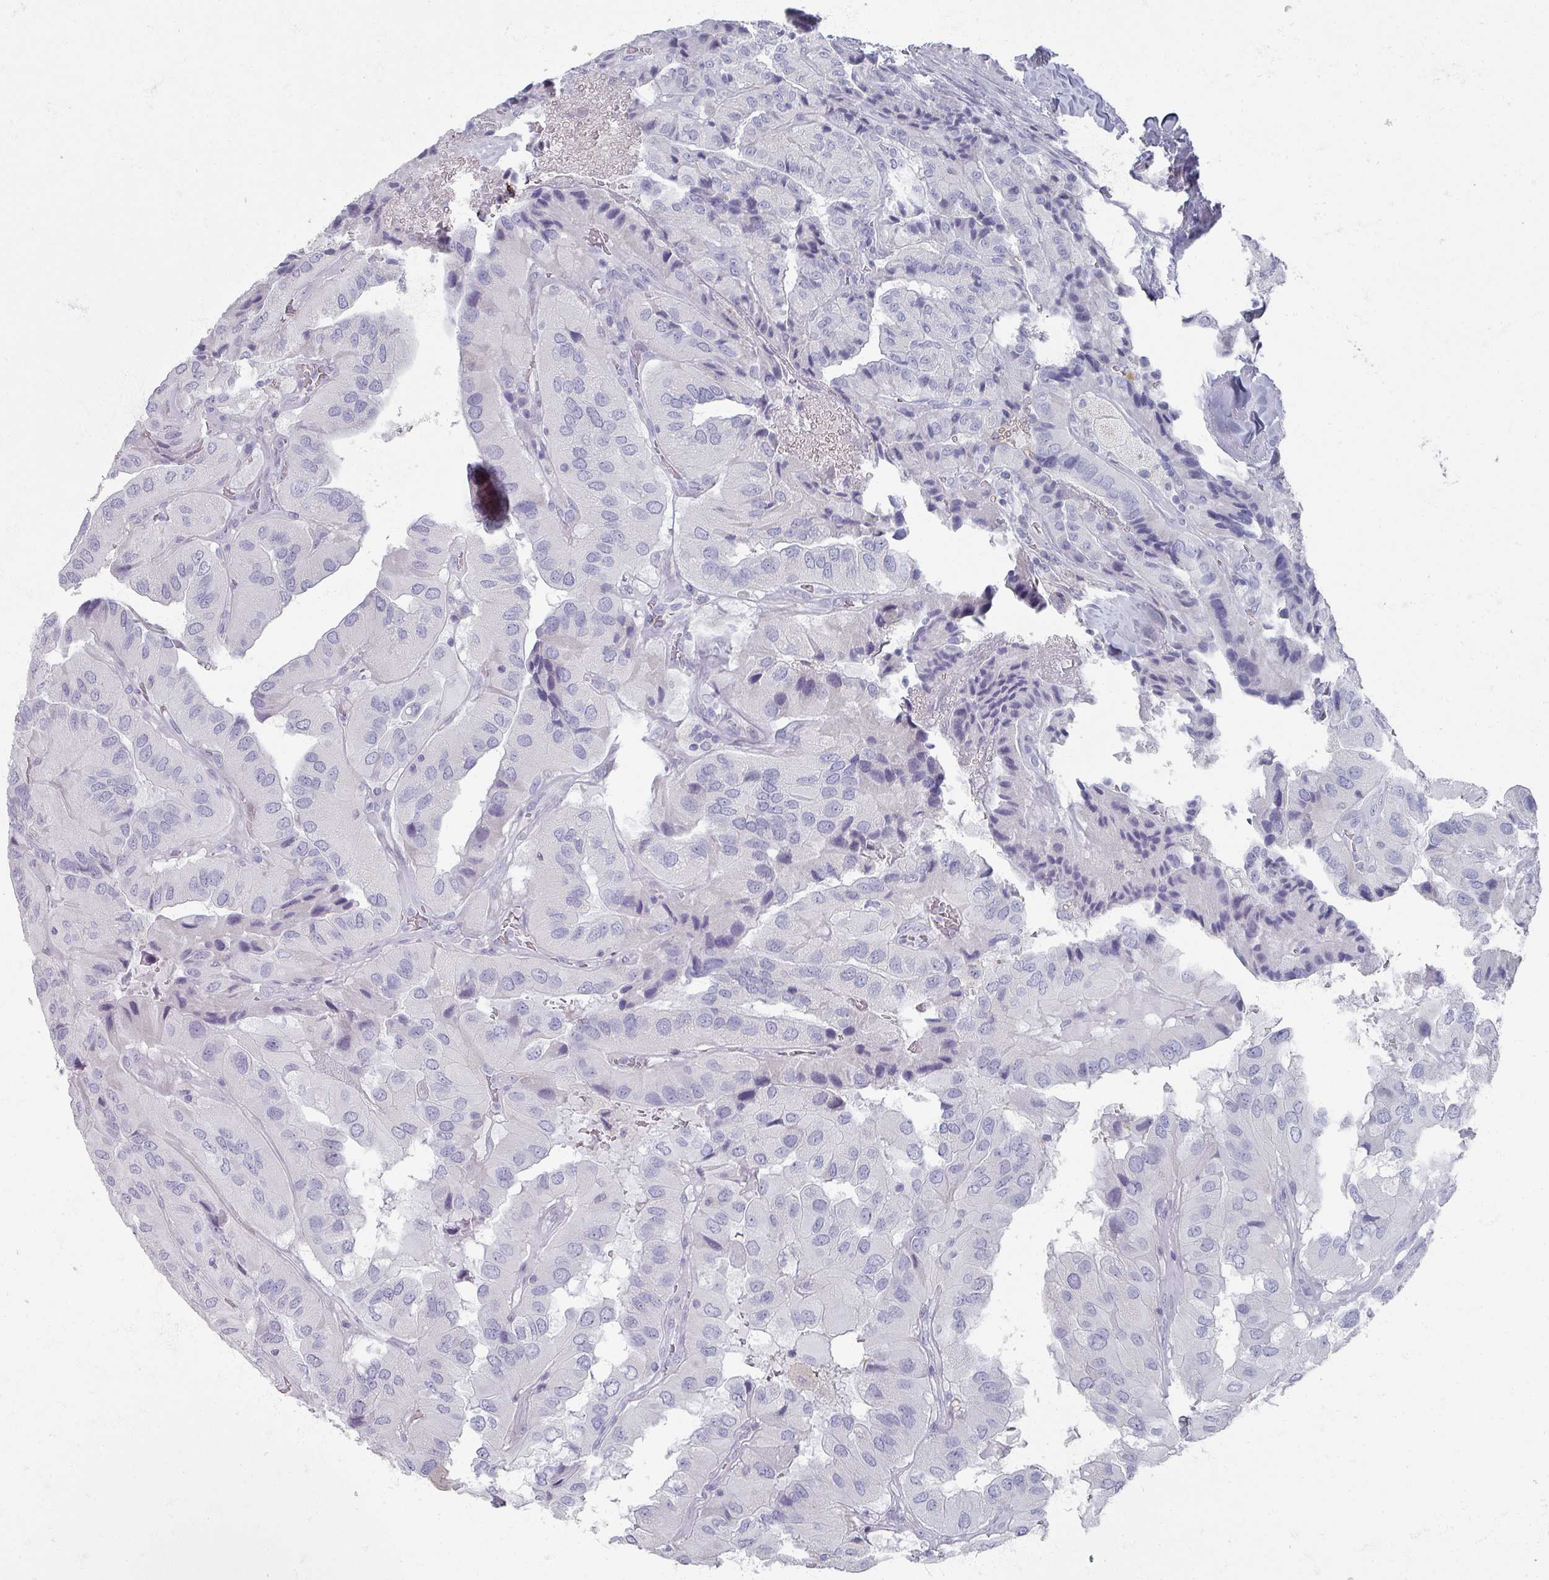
{"staining": {"intensity": "negative", "quantity": "none", "location": "none"}, "tissue": "thyroid cancer", "cell_type": "Tumor cells", "image_type": "cancer", "snomed": [{"axis": "morphology", "description": "Normal tissue, NOS"}, {"axis": "morphology", "description": "Papillary adenocarcinoma, NOS"}, {"axis": "topography", "description": "Thyroid gland"}], "caption": "Tumor cells are negative for protein expression in human thyroid cancer.", "gene": "OMG", "patient": {"sex": "female", "age": 59}}